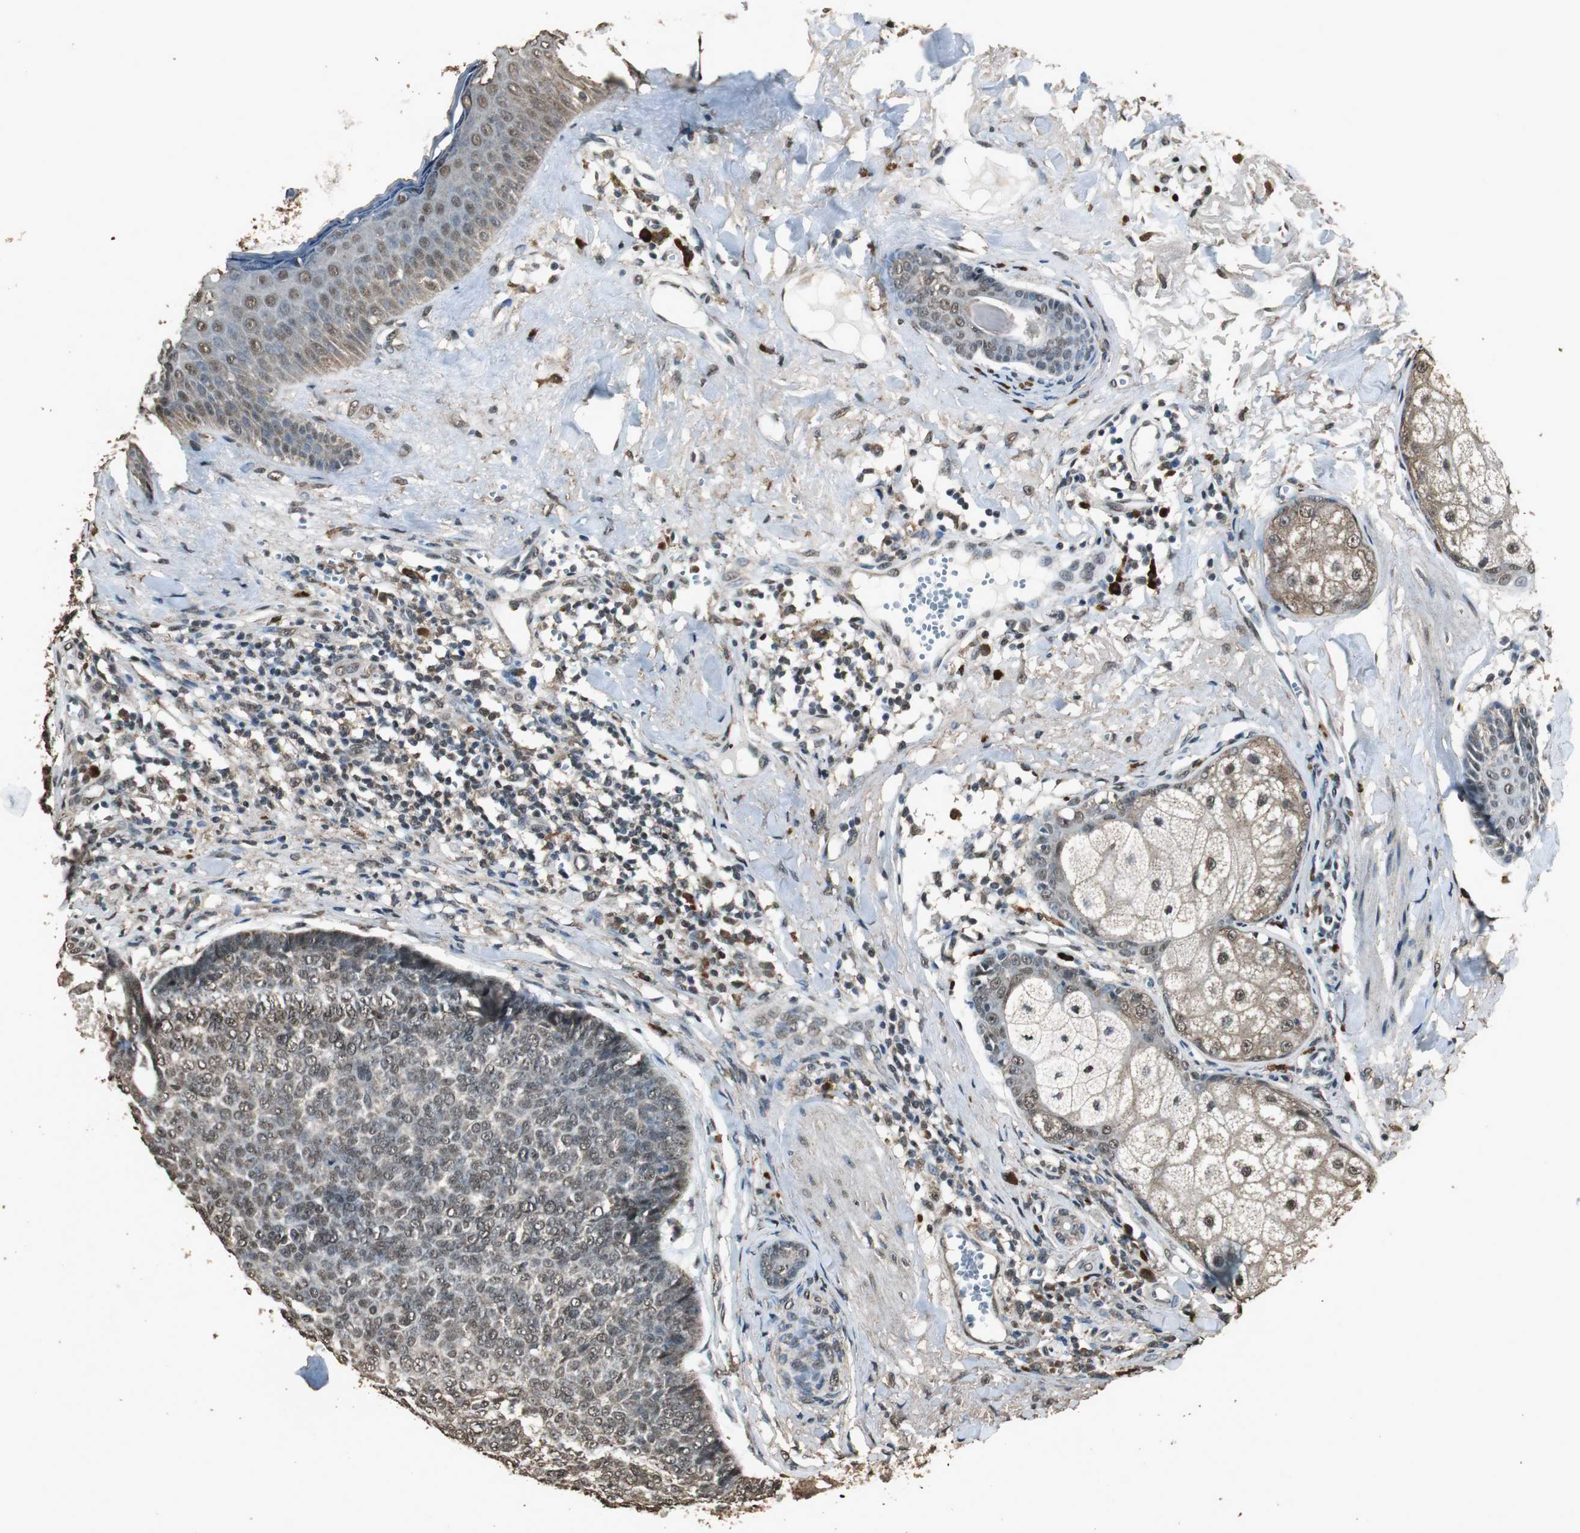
{"staining": {"intensity": "weak", "quantity": "25%-75%", "location": "cytoplasmic/membranous,nuclear"}, "tissue": "skin cancer", "cell_type": "Tumor cells", "image_type": "cancer", "snomed": [{"axis": "morphology", "description": "Basal cell carcinoma"}, {"axis": "topography", "description": "Skin"}], "caption": "An immunohistochemistry (IHC) micrograph of tumor tissue is shown. Protein staining in brown highlights weak cytoplasmic/membranous and nuclear positivity in skin cancer within tumor cells. The staining was performed using DAB to visualize the protein expression in brown, while the nuclei were stained in blue with hematoxylin (Magnification: 20x).", "gene": "PPP1R13B", "patient": {"sex": "male", "age": 84}}